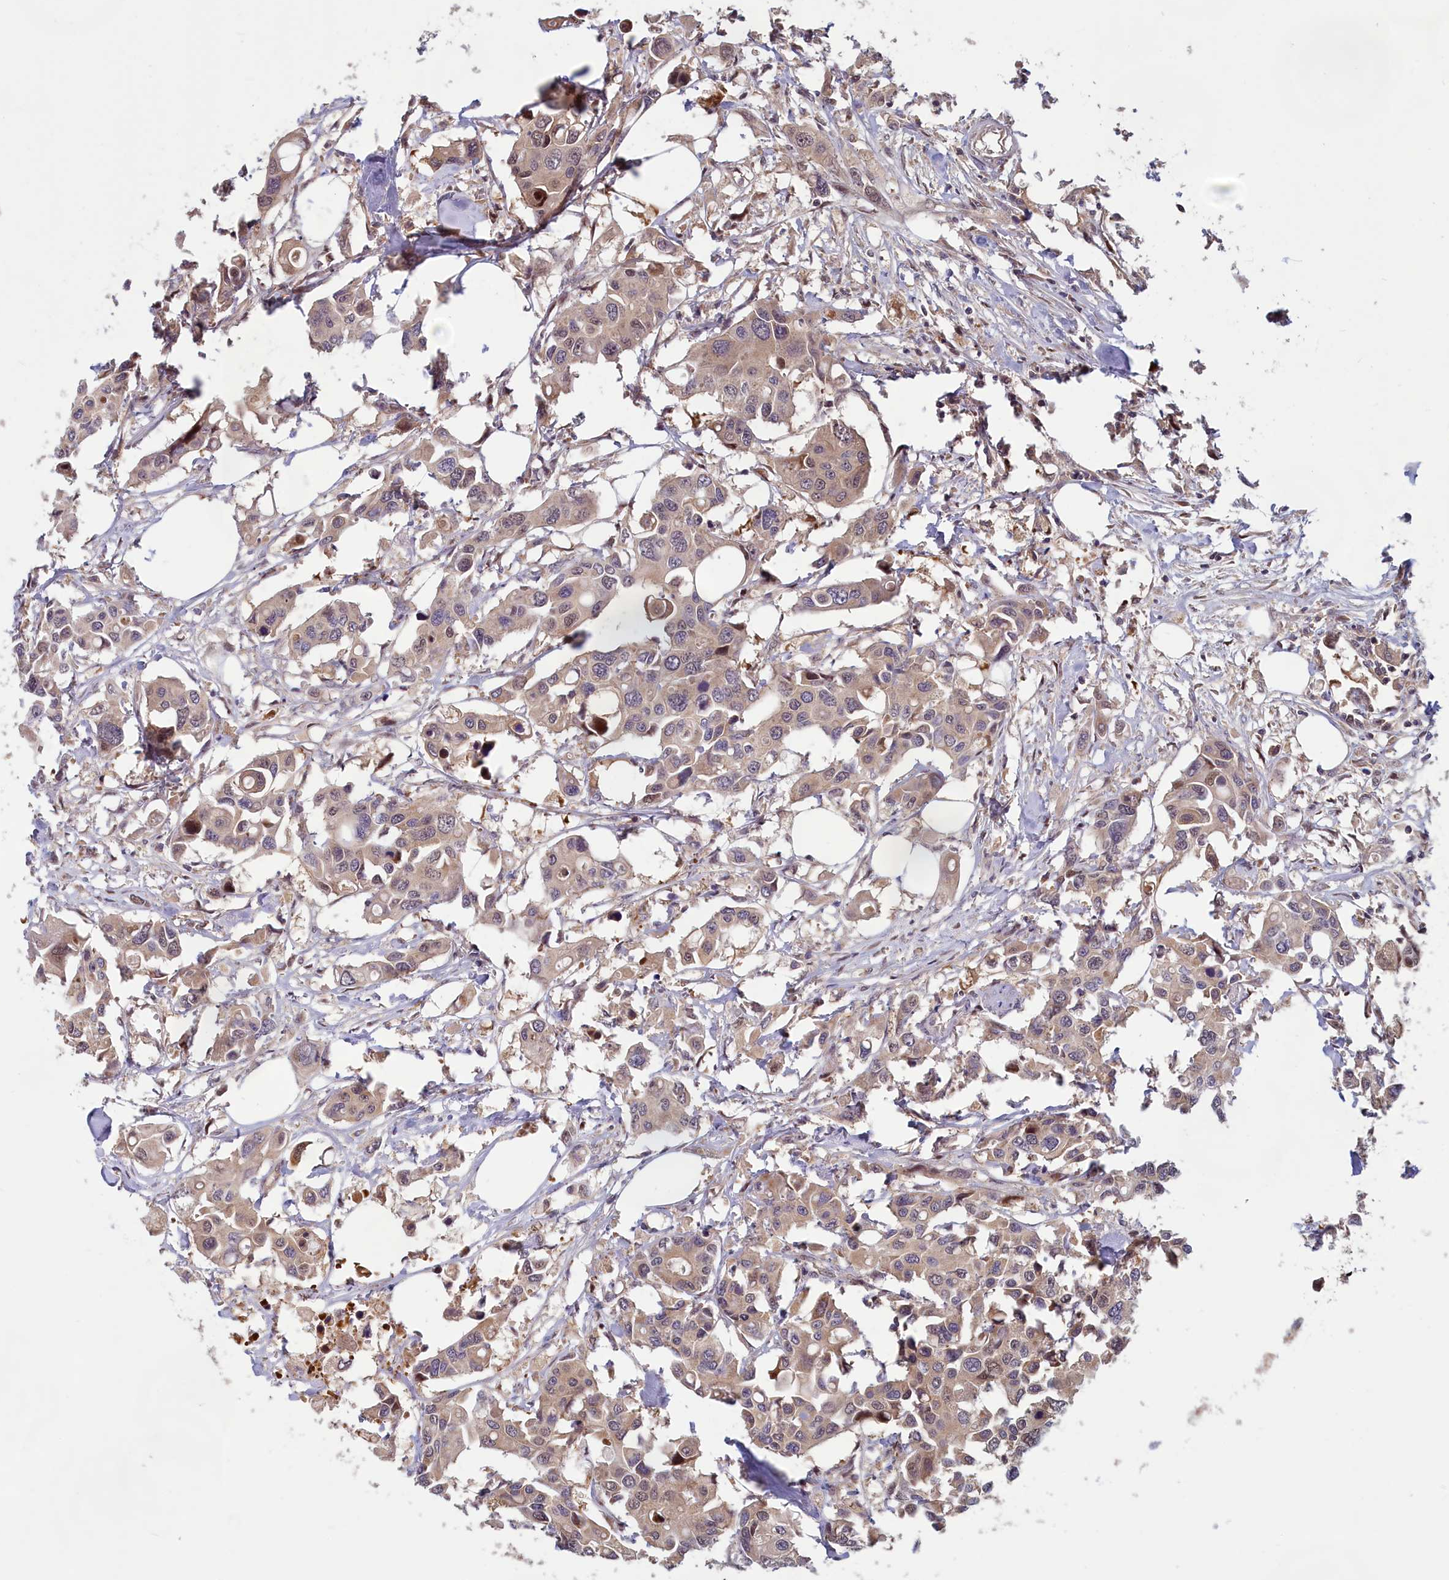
{"staining": {"intensity": "weak", "quantity": "25%-75%", "location": "cytoplasmic/membranous,nuclear"}, "tissue": "colorectal cancer", "cell_type": "Tumor cells", "image_type": "cancer", "snomed": [{"axis": "morphology", "description": "Adenocarcinoma, NOS"}, {"axis": "topography", "description": "Colon"}], "caption": "Weak cytoplasmic/membranous and nuclear protein positivity is identified in about 25%-75% of tumor cells in colorectal cancer (adenocarcinoma).", "gene": "CCDC15", "patient": {"sex": "male", "age": 77}}